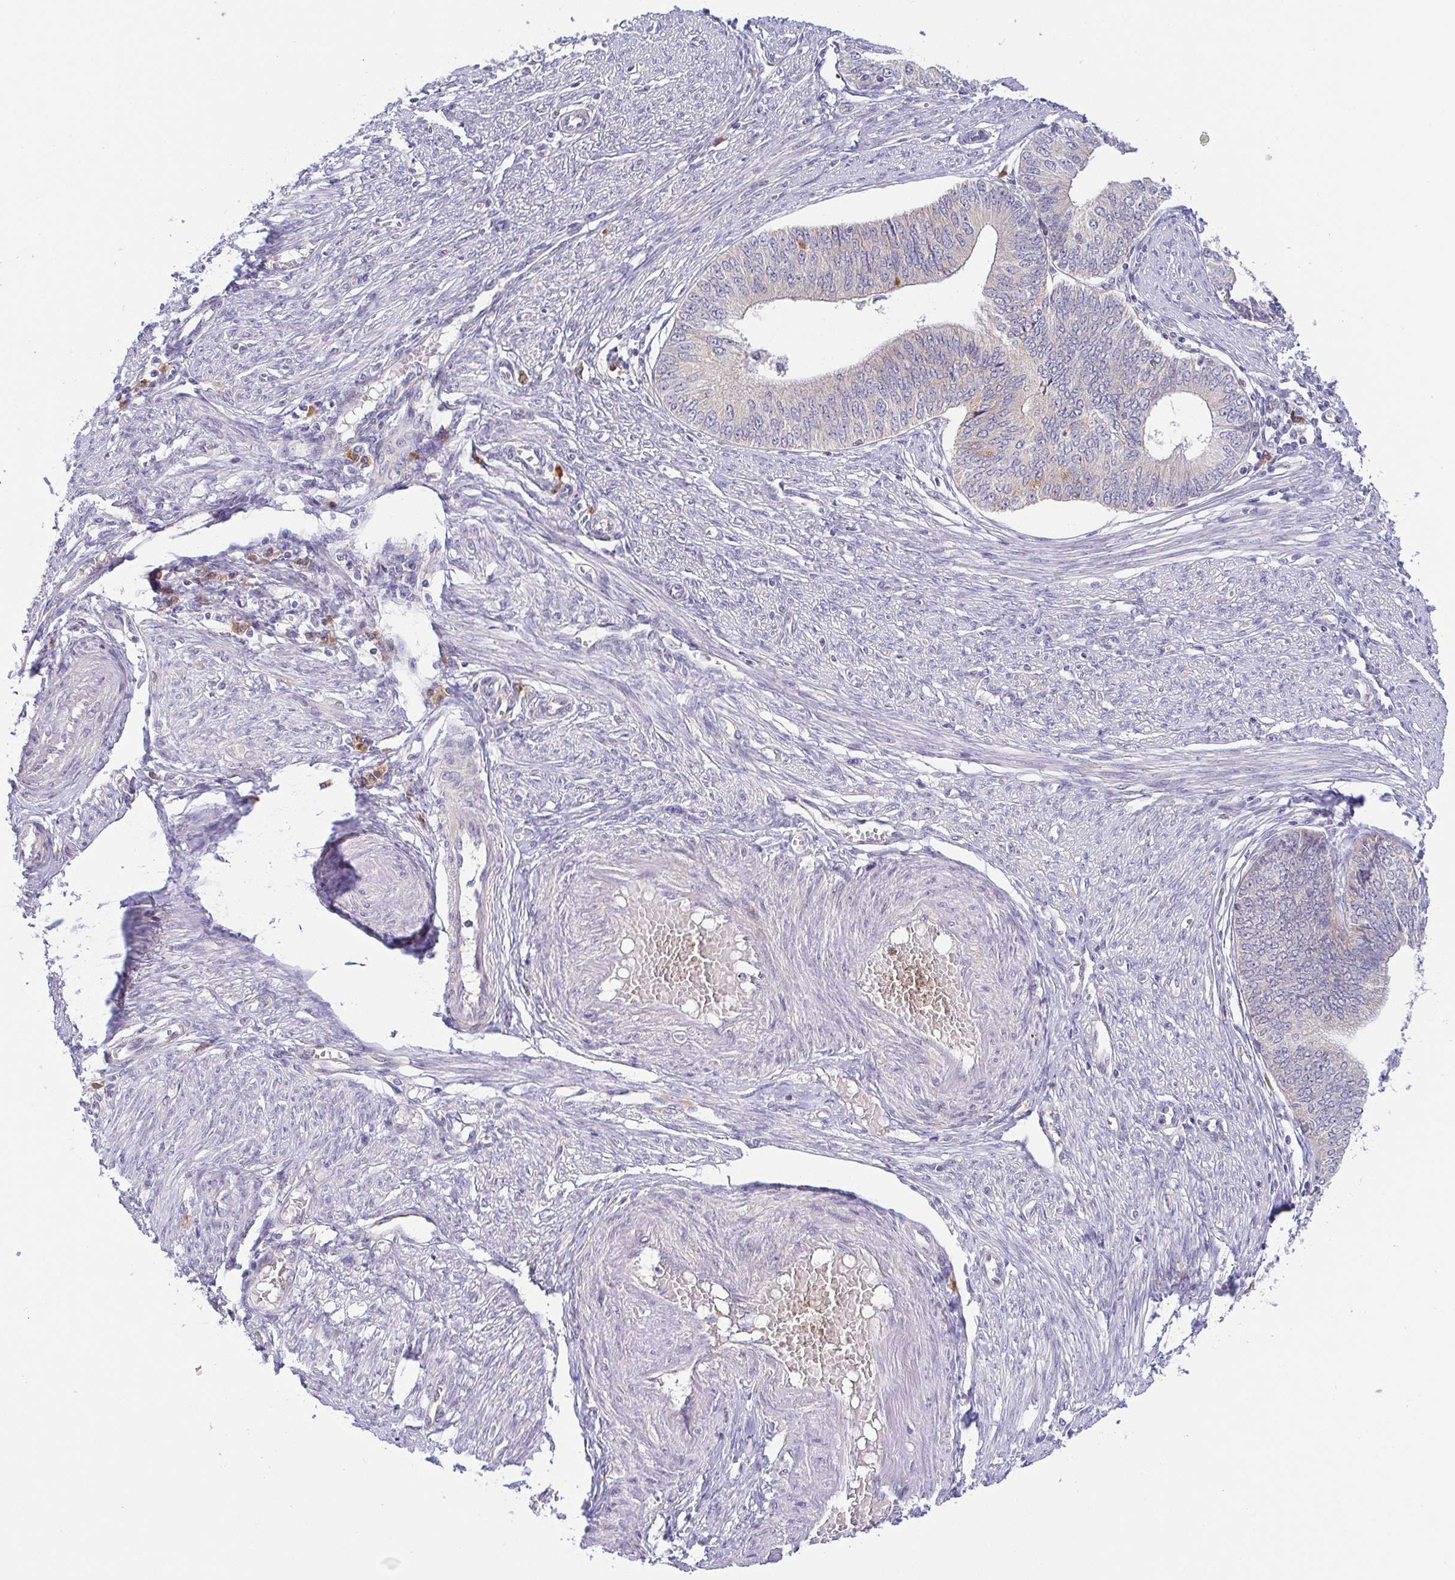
{"staining": {"intensity": "negative", "quantity": "none", "location": "none"}, "tissue": "endometrial cancer", "cell_type": "Tumor cells", "image_type": "cancer", "snomed": [{"axis": "morphology", "description": "Adenocarcinoma, NOS"}, {"axis": "topography", "description": "Endometrium"}], "caption": "A micrograph of adenocarcinoma (endometrial) stained for a protein demonstrates no brown staining in tumor cells.", "gene": "BCL2L1", "patient": {"sex": "female", "age": 68}}